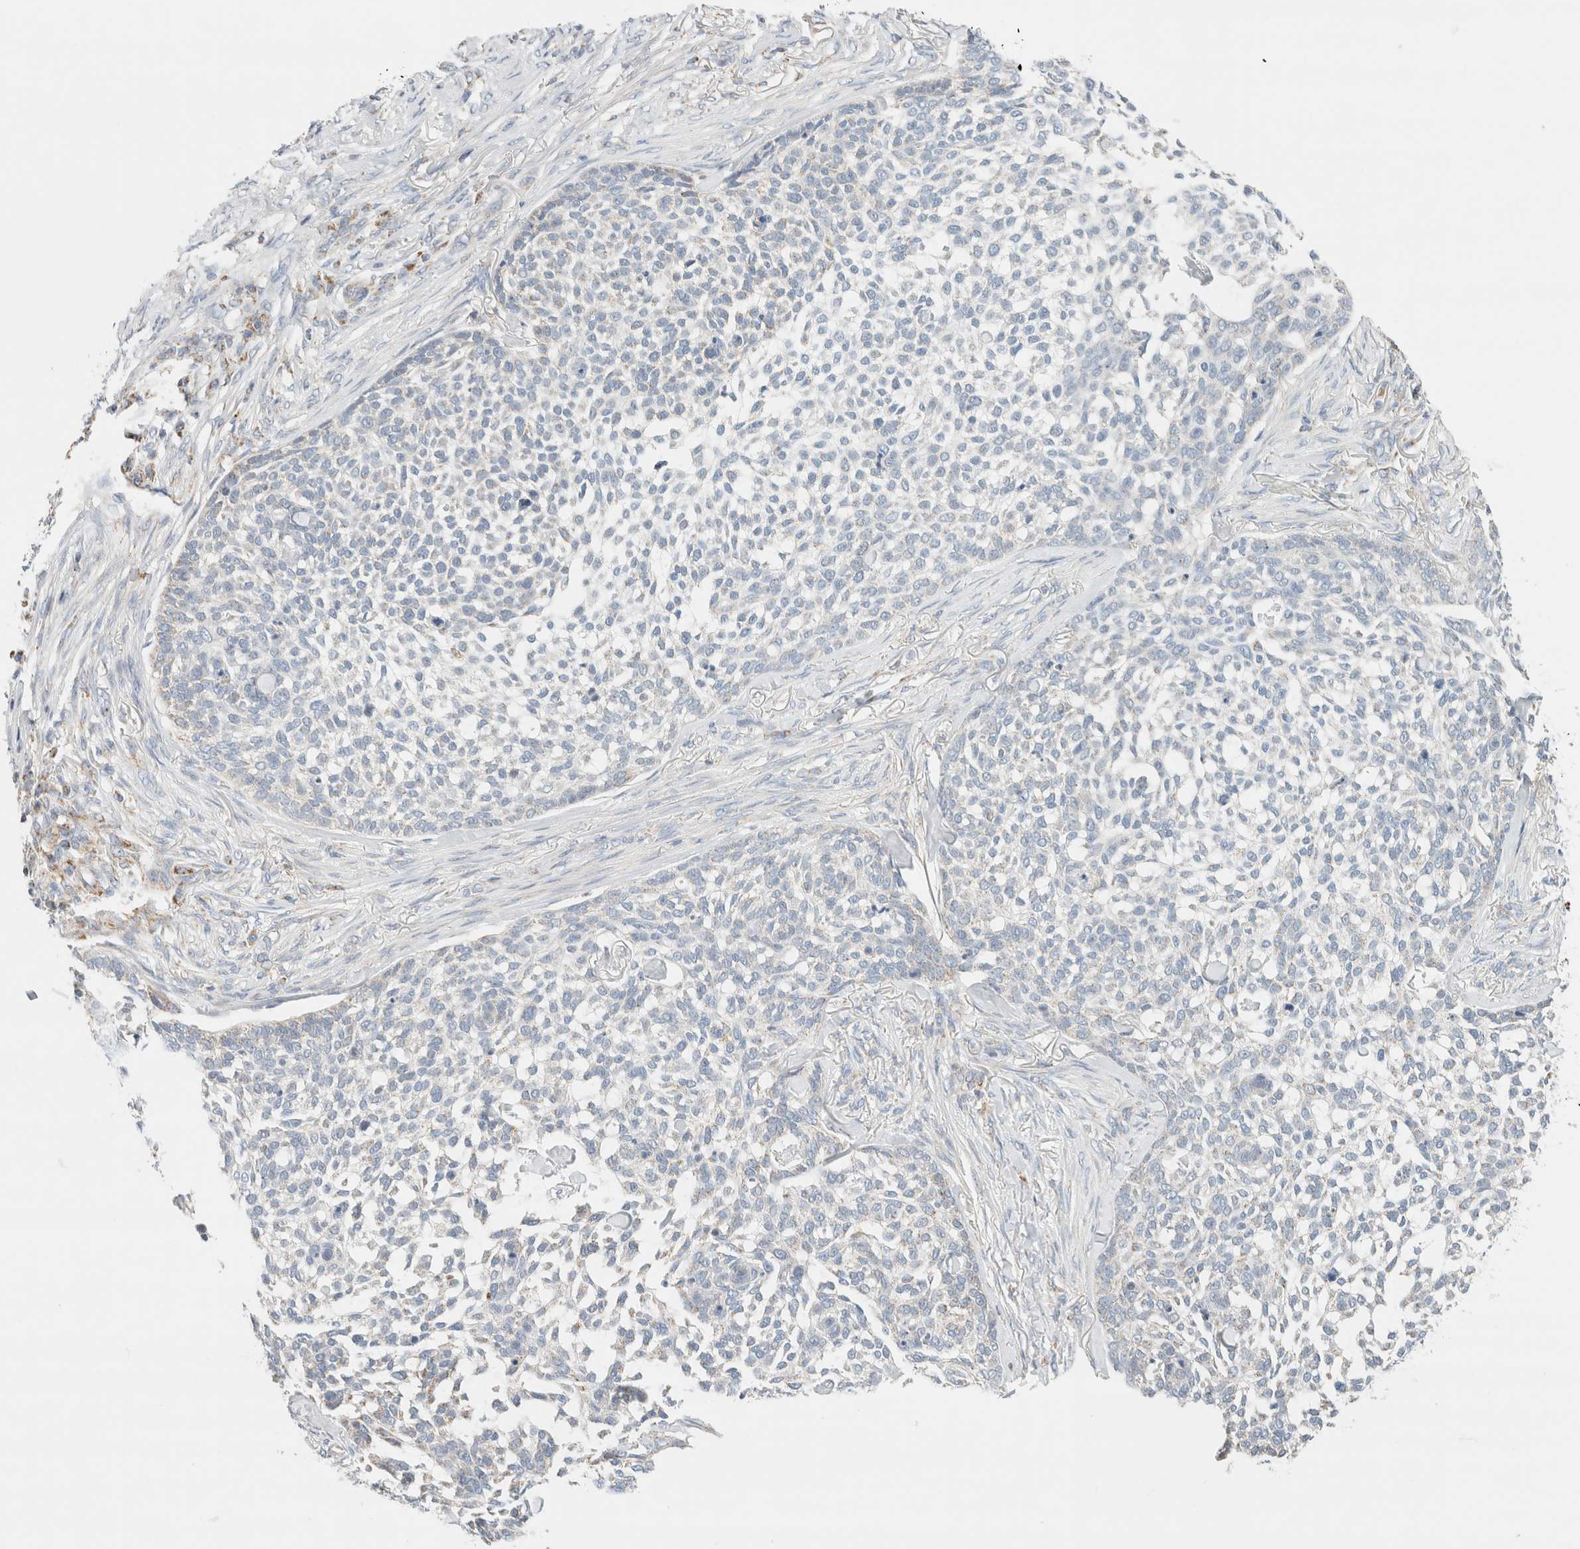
{"staining": {"intensity": "negative", "quantity": "none", "location": "none"}, "tissue": "skin cancer", "cell_type": "Tumor cells", "image_type": "cancer", "snomed": [{"axis": "morphology", "description": "Basal cell carcinoma"}, {"axis": "topography", "description": "Skin"}], "caption": "IHC of skin cancer (basal cell carcinoma) displays no expression in tumor cells.", "gene": "HDHD3", "patient": {"sex": "female", "age": 64}}